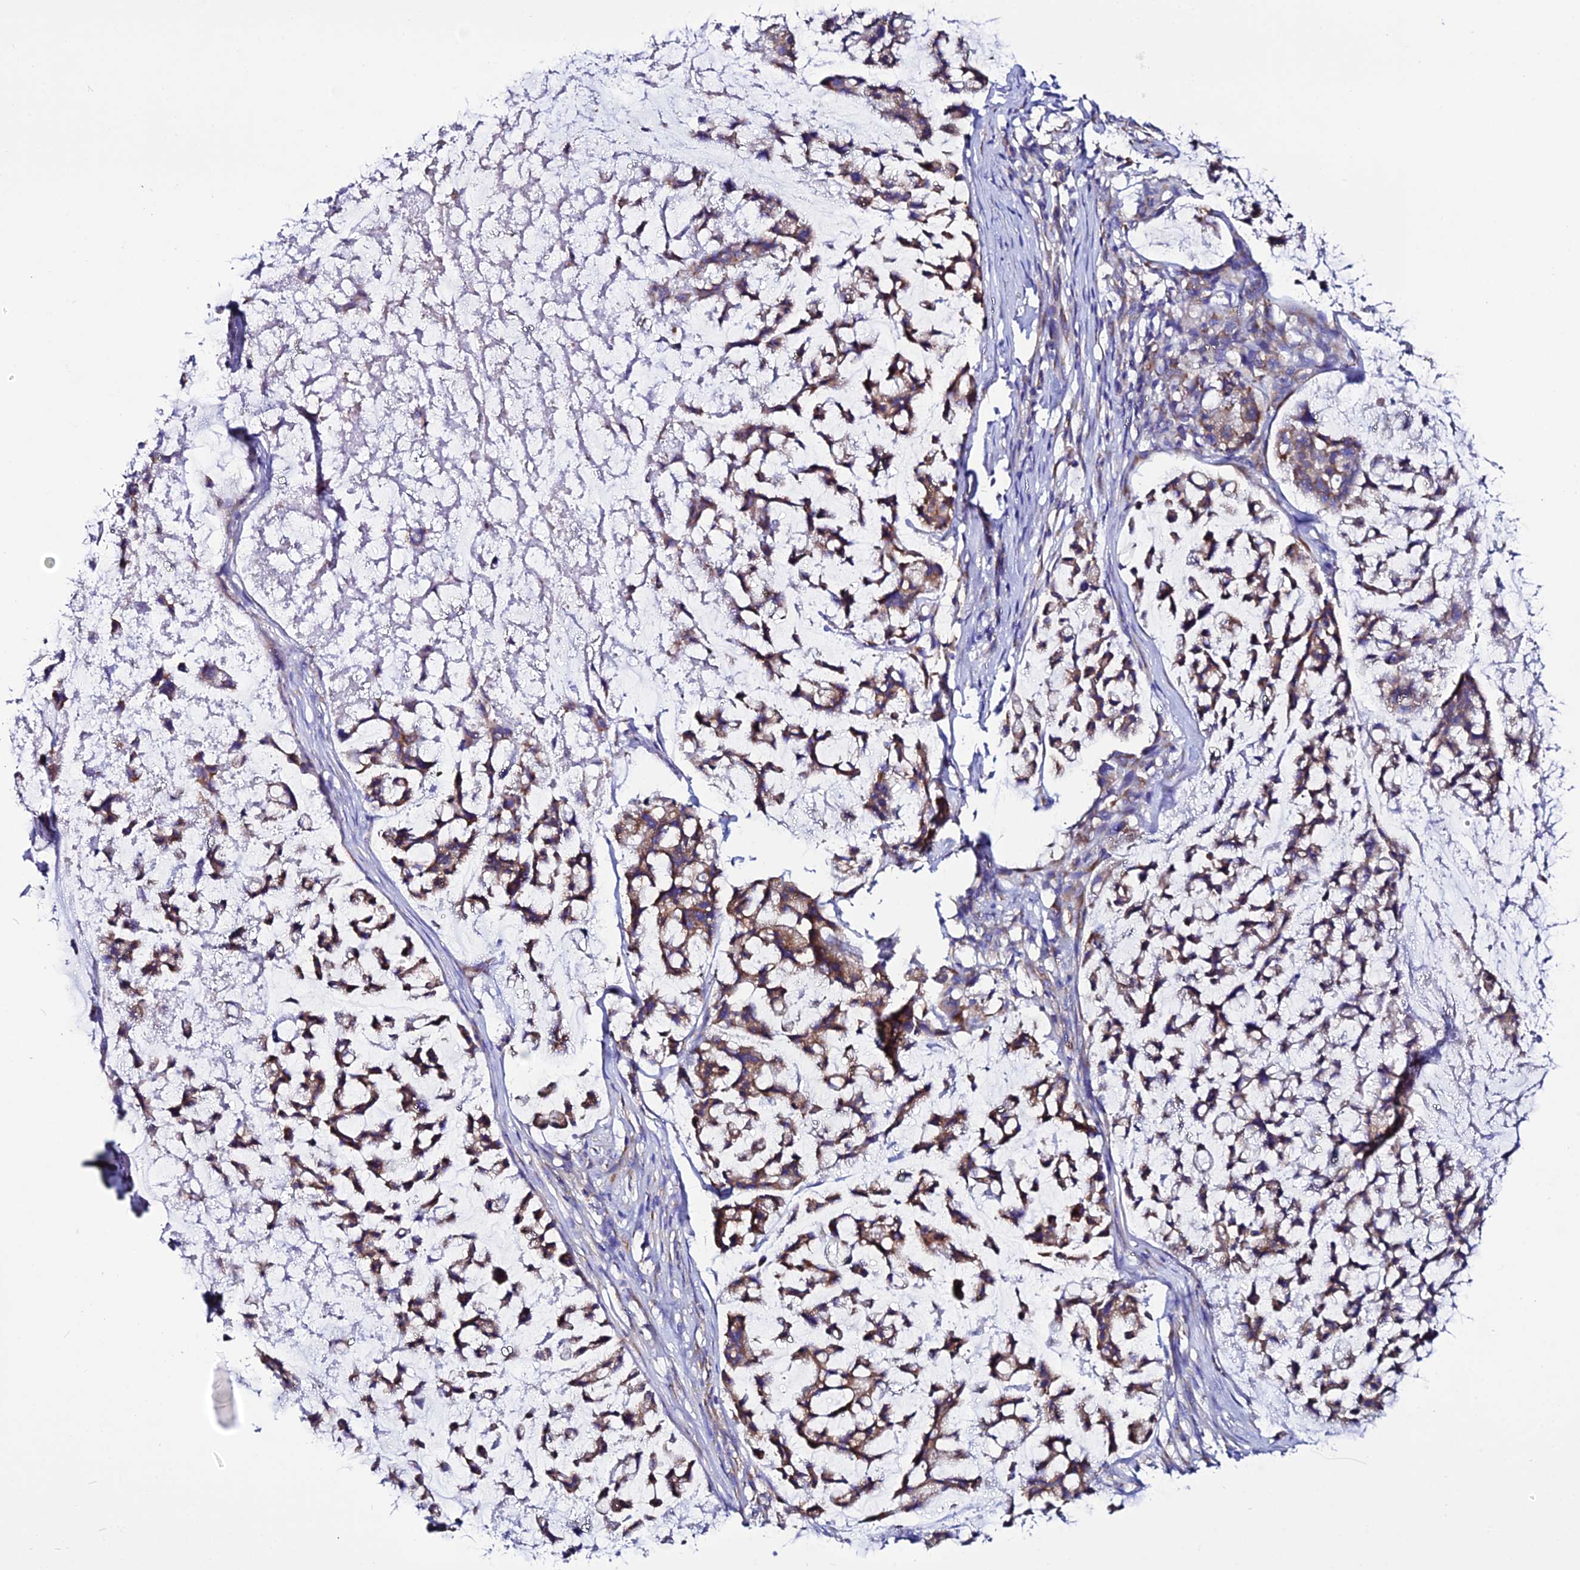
{"staining": {"intensity": "moderate", "quantity": ">75%", "location": "cytoplasmic/membranous"}, "tissue": "stomach cancer", "cell_type": "Tumor cells", "image_type": "cancer", "snomed": [{"axis": "morphology", "description": "Adenocarcinoma, NOS"}, {"axis": "topography", "description": "Stomach, lower"}], "caption": "Protein staining of adenocarcinoma (stomach) tissue shows moderate cytoplasmic/membranous staining in about >75% of tumor cells. The protein is stained brown, and the nuclei are stained in blue (DAB (3,3'-diaminobenzidine) IHC with brightfield microscopy, high magnification).", "gene": "EEF1G", "patient": {"sex": "male", "age": 67}}